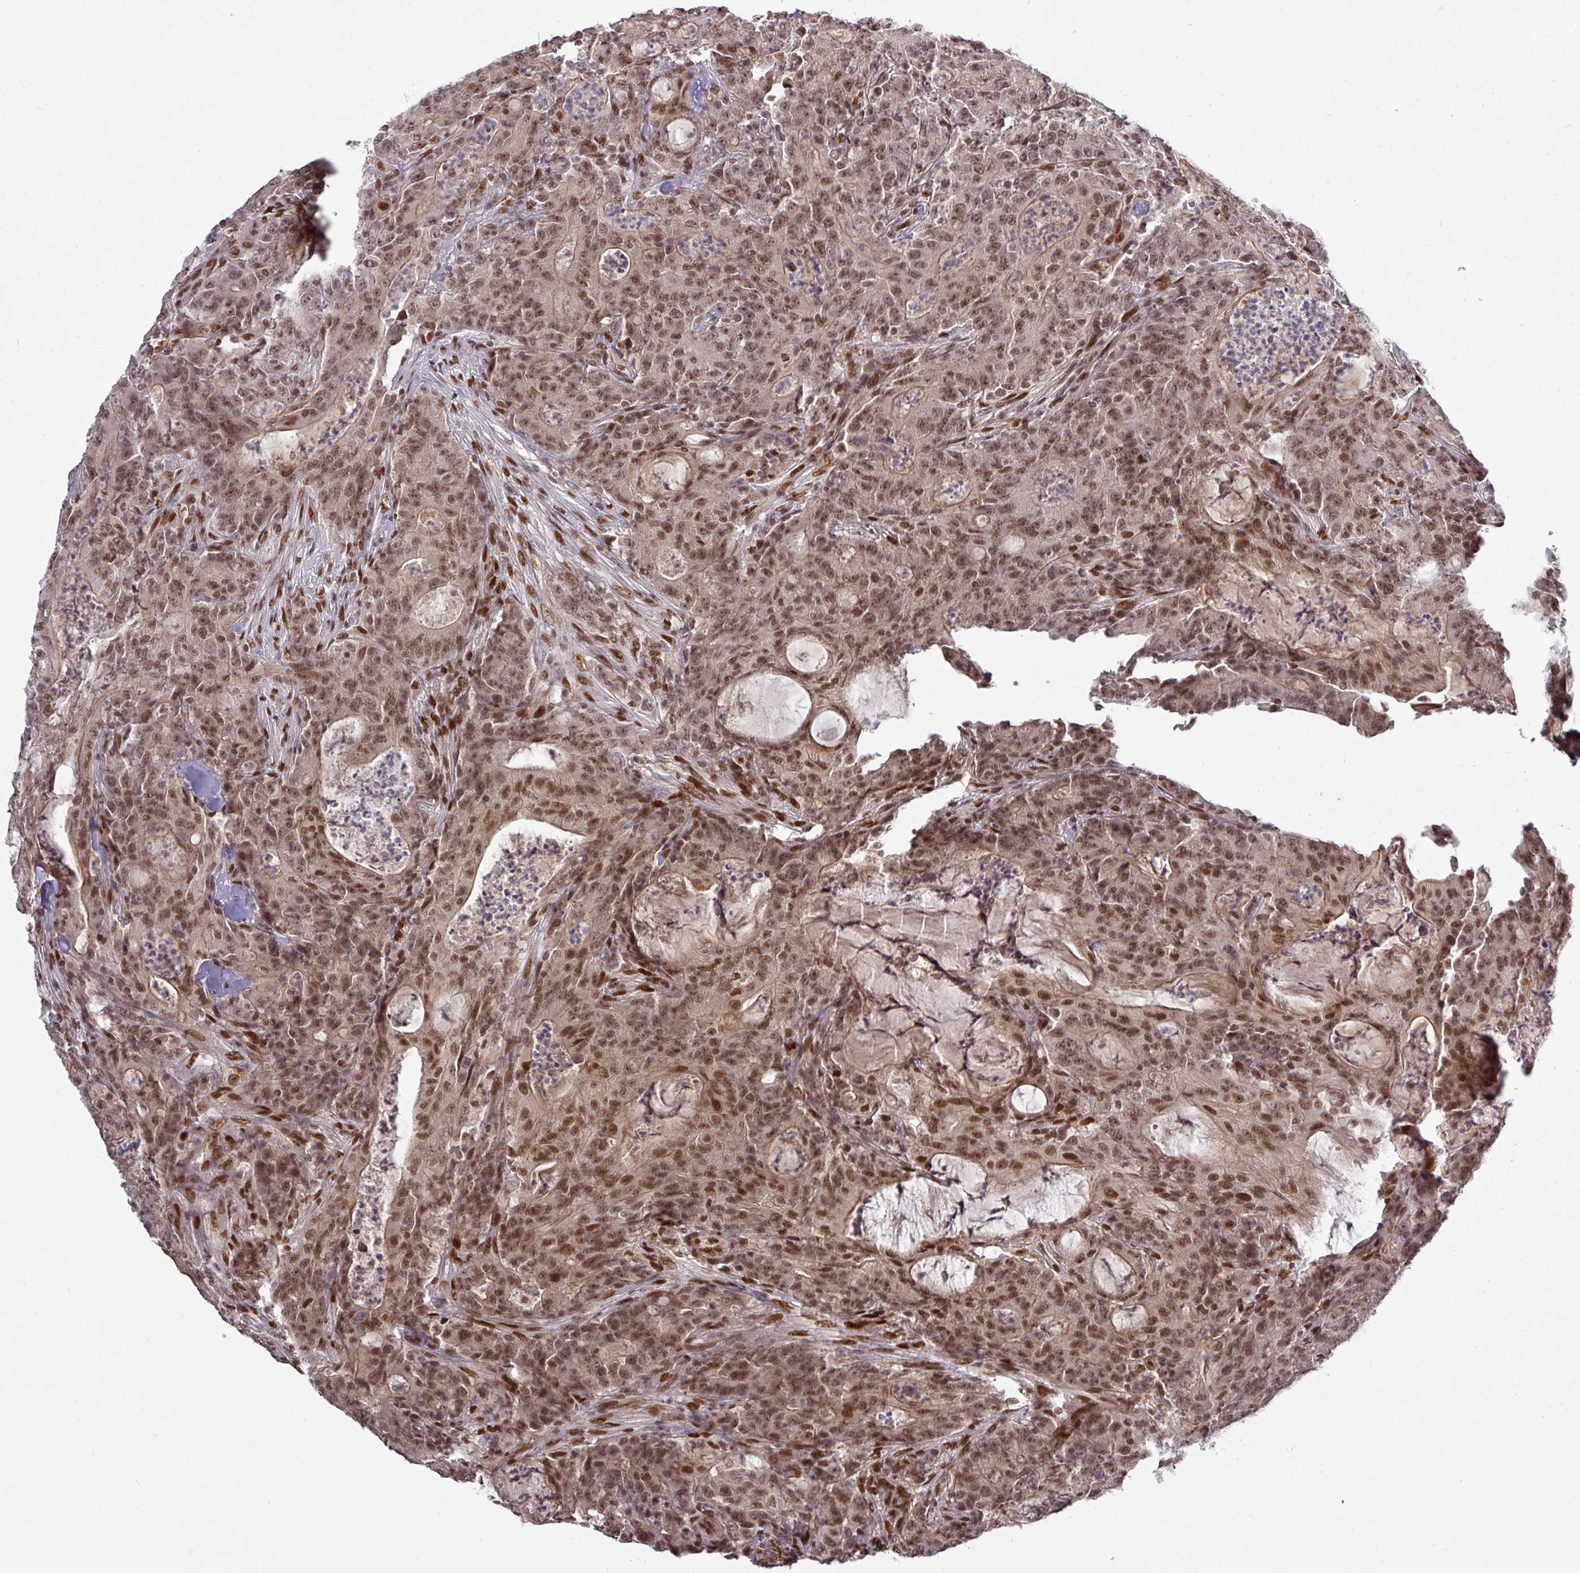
{"staining": {"intensity": "moderate", "quantity": ">75%", "location": "nuclear"}, "tissue": "colorectal cancer", "cell_type": "Tumor cells", "image_type": "cancer", "snomed": [{"axis": "morphology", "description": "Adenocarcinoma, NOS"}, {"axis": "topography", "description": "Colon"}], "caption": "Colorectal cancer stained with IHC shows moderate nuclear positivity in about >75% of tumor cells.", "gene": "CIC", "patient": {"sex": "male", "age": 83}}